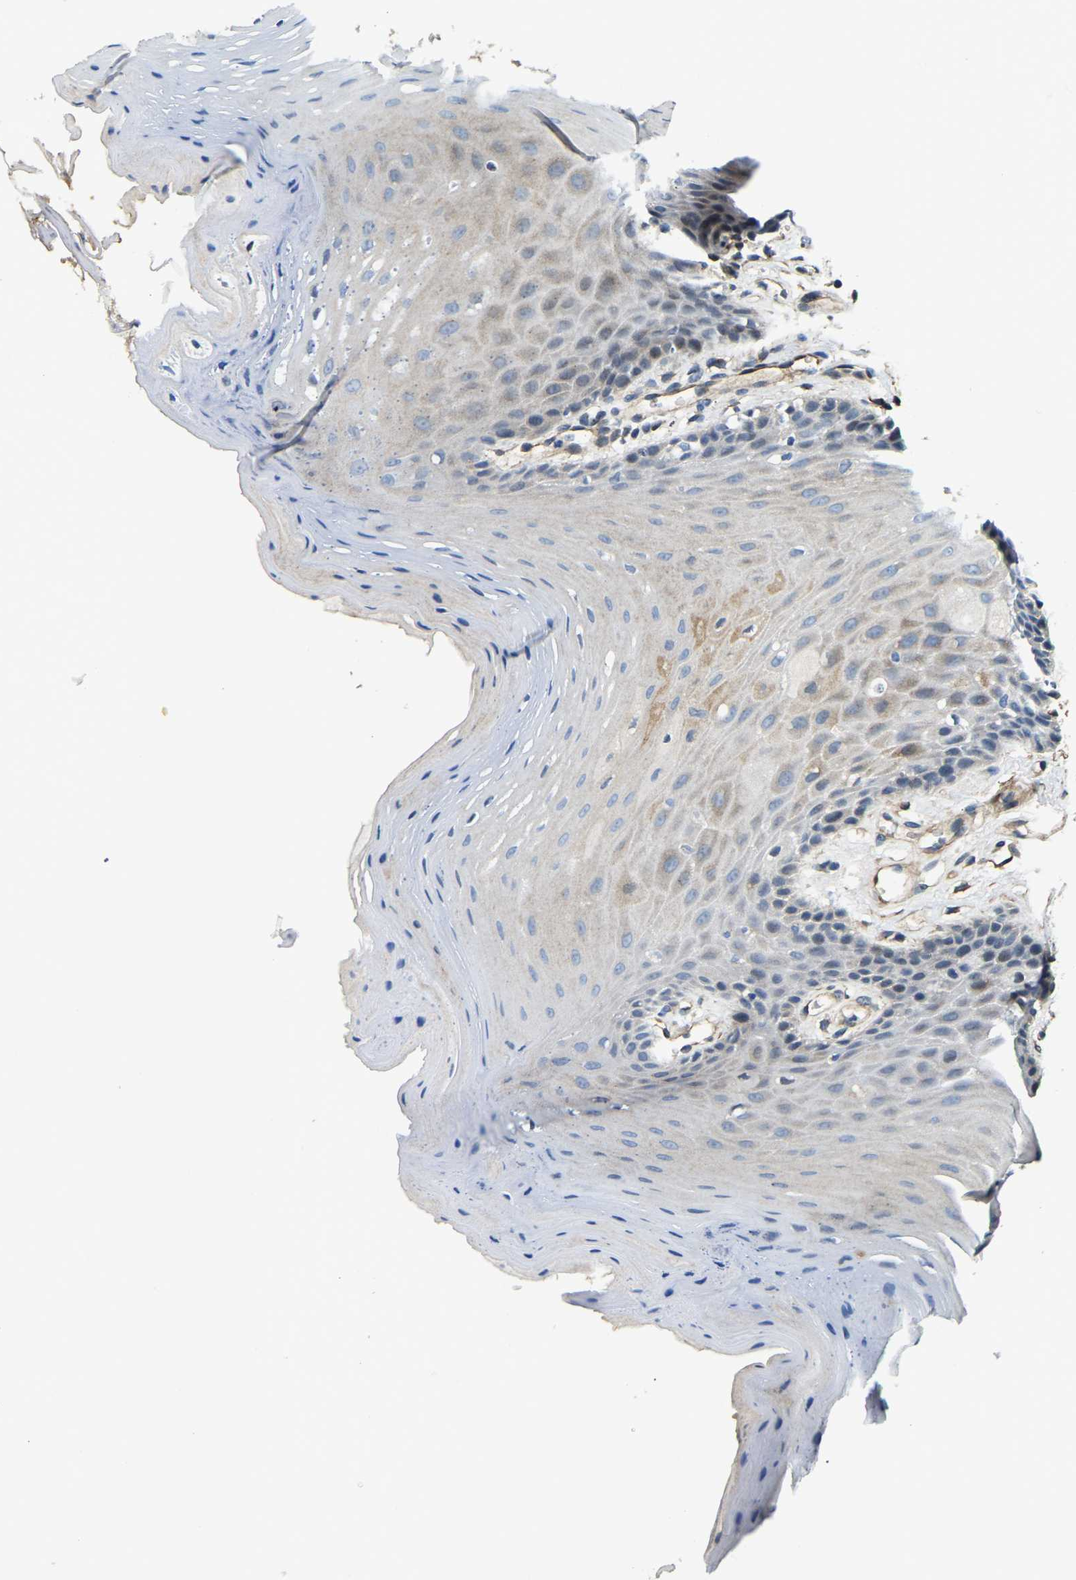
{"staining": {"intensity": "moderate", "quantity": "<25%", "location": "cytoplasmic/membranous"}, "tissue": "oral mucosa", "cell_type": "Squamous epithelial cells", "image_type": "normal", "snomed": [{"axis": "morphology", "description": "Normal tissue, NOS"}, {"axis": "morphology", "description": "Squamous cell carcinoma, NOS"}, {"axis": "topography", "description": "Oral tissue"}, {"axis": "topography", "description": "Head-Neck"}], "caption": "Immunohistochemical staining of benign oral mucosa exhibits low levels of moderate cytoplasmic/membranous expression in approximately <25% of squamous epithelial cells. (IHC, brightfield microscopy, high magnification).", "gene": "RNF39", "patient": {"sex": "male", "age": 71}}